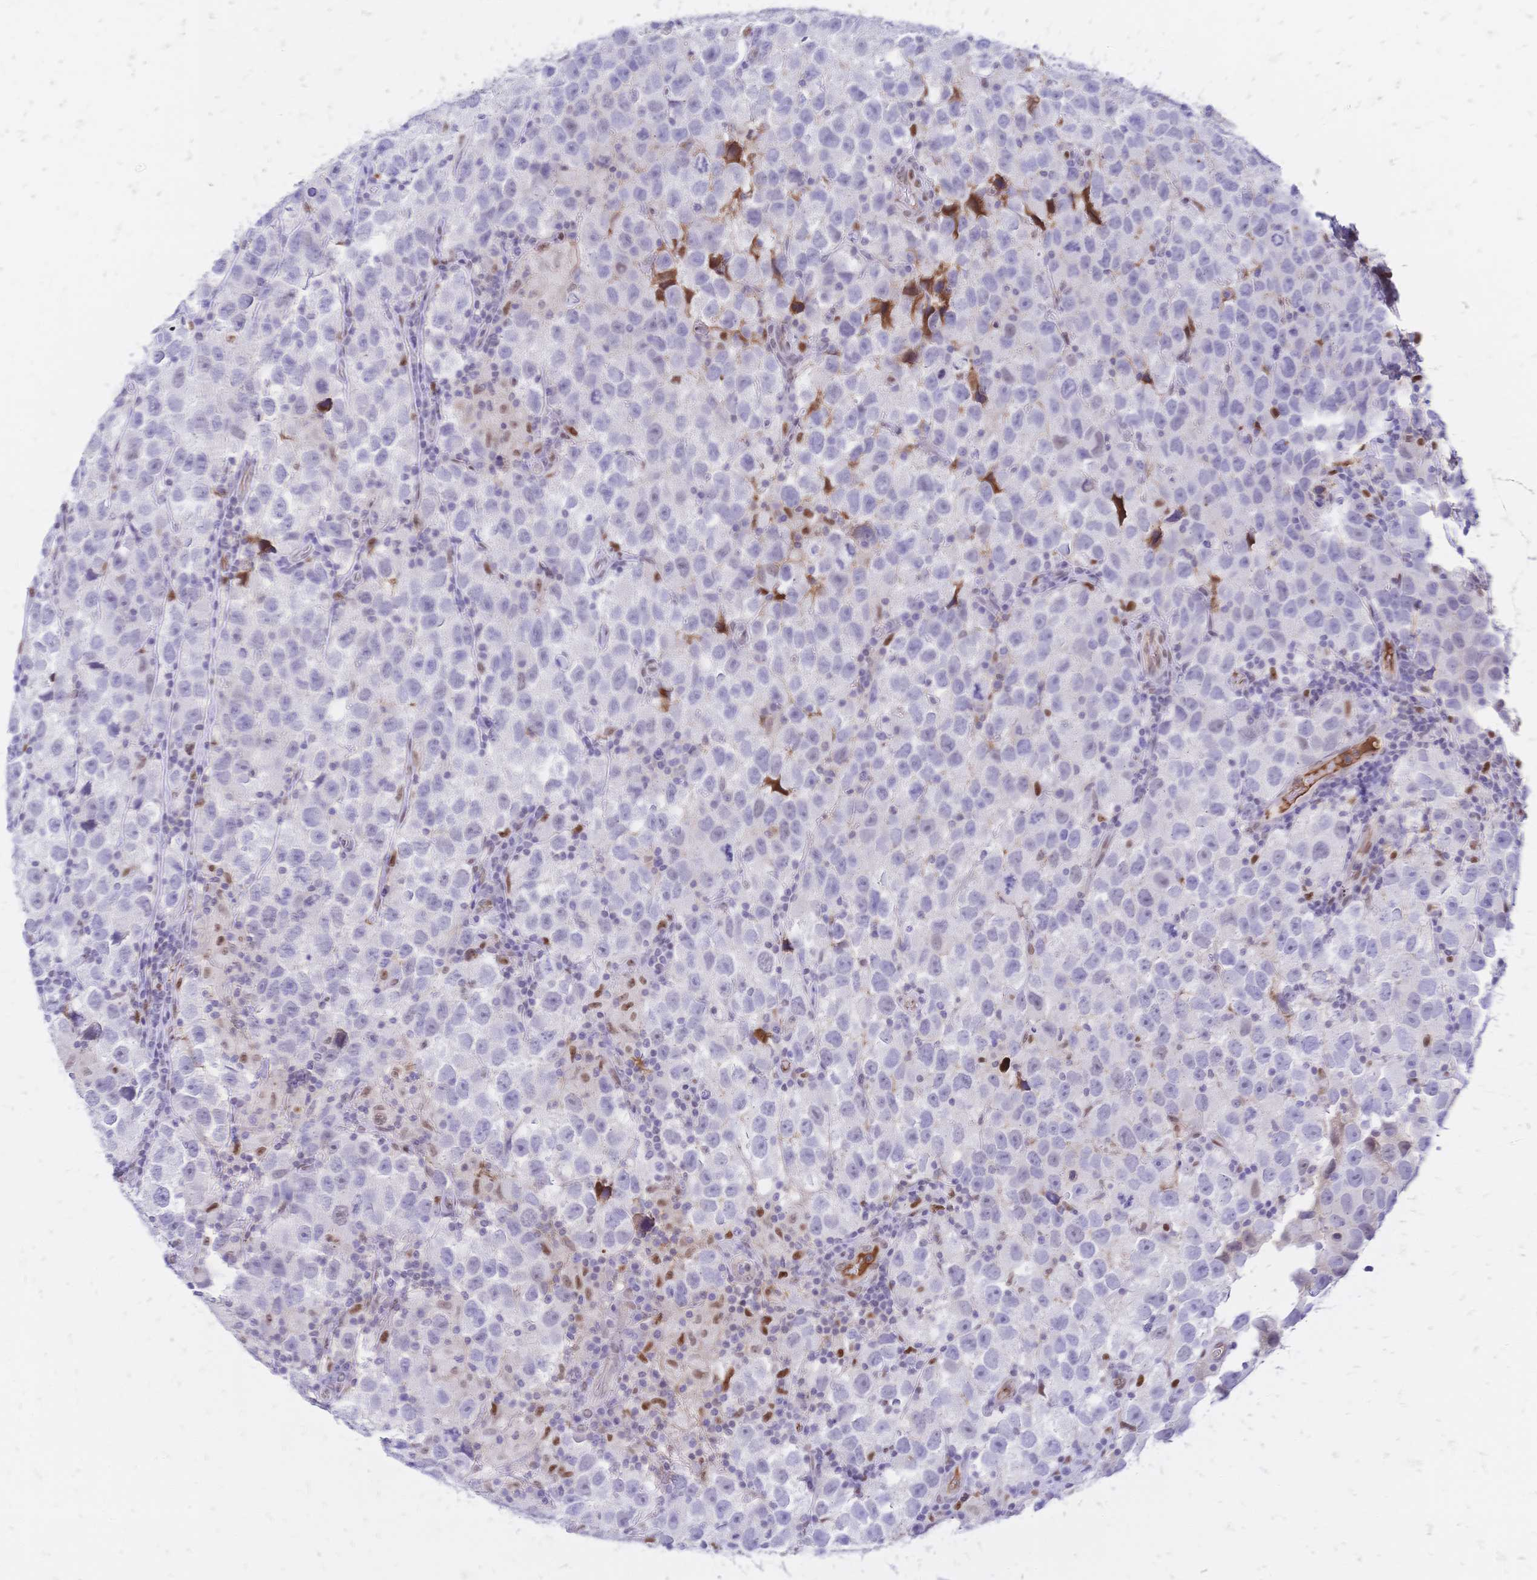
{"staining": {"intensity": "negative", "quantity": "none", "location": "none"}, "tissue": "testis cancer", "cell_type": "Tumor cells", "image_type": "cancer", "snomed": [{"axis": "morphology", "description": "Seminoma, NOS"}, {"axis": "topography", "description": "Testis"}], "caption": "Micrograph shows no significant protein staining in tumor cells of testis cancer.", "gene": "NFIC", "patient": {"sex": "male", "age": 26}}